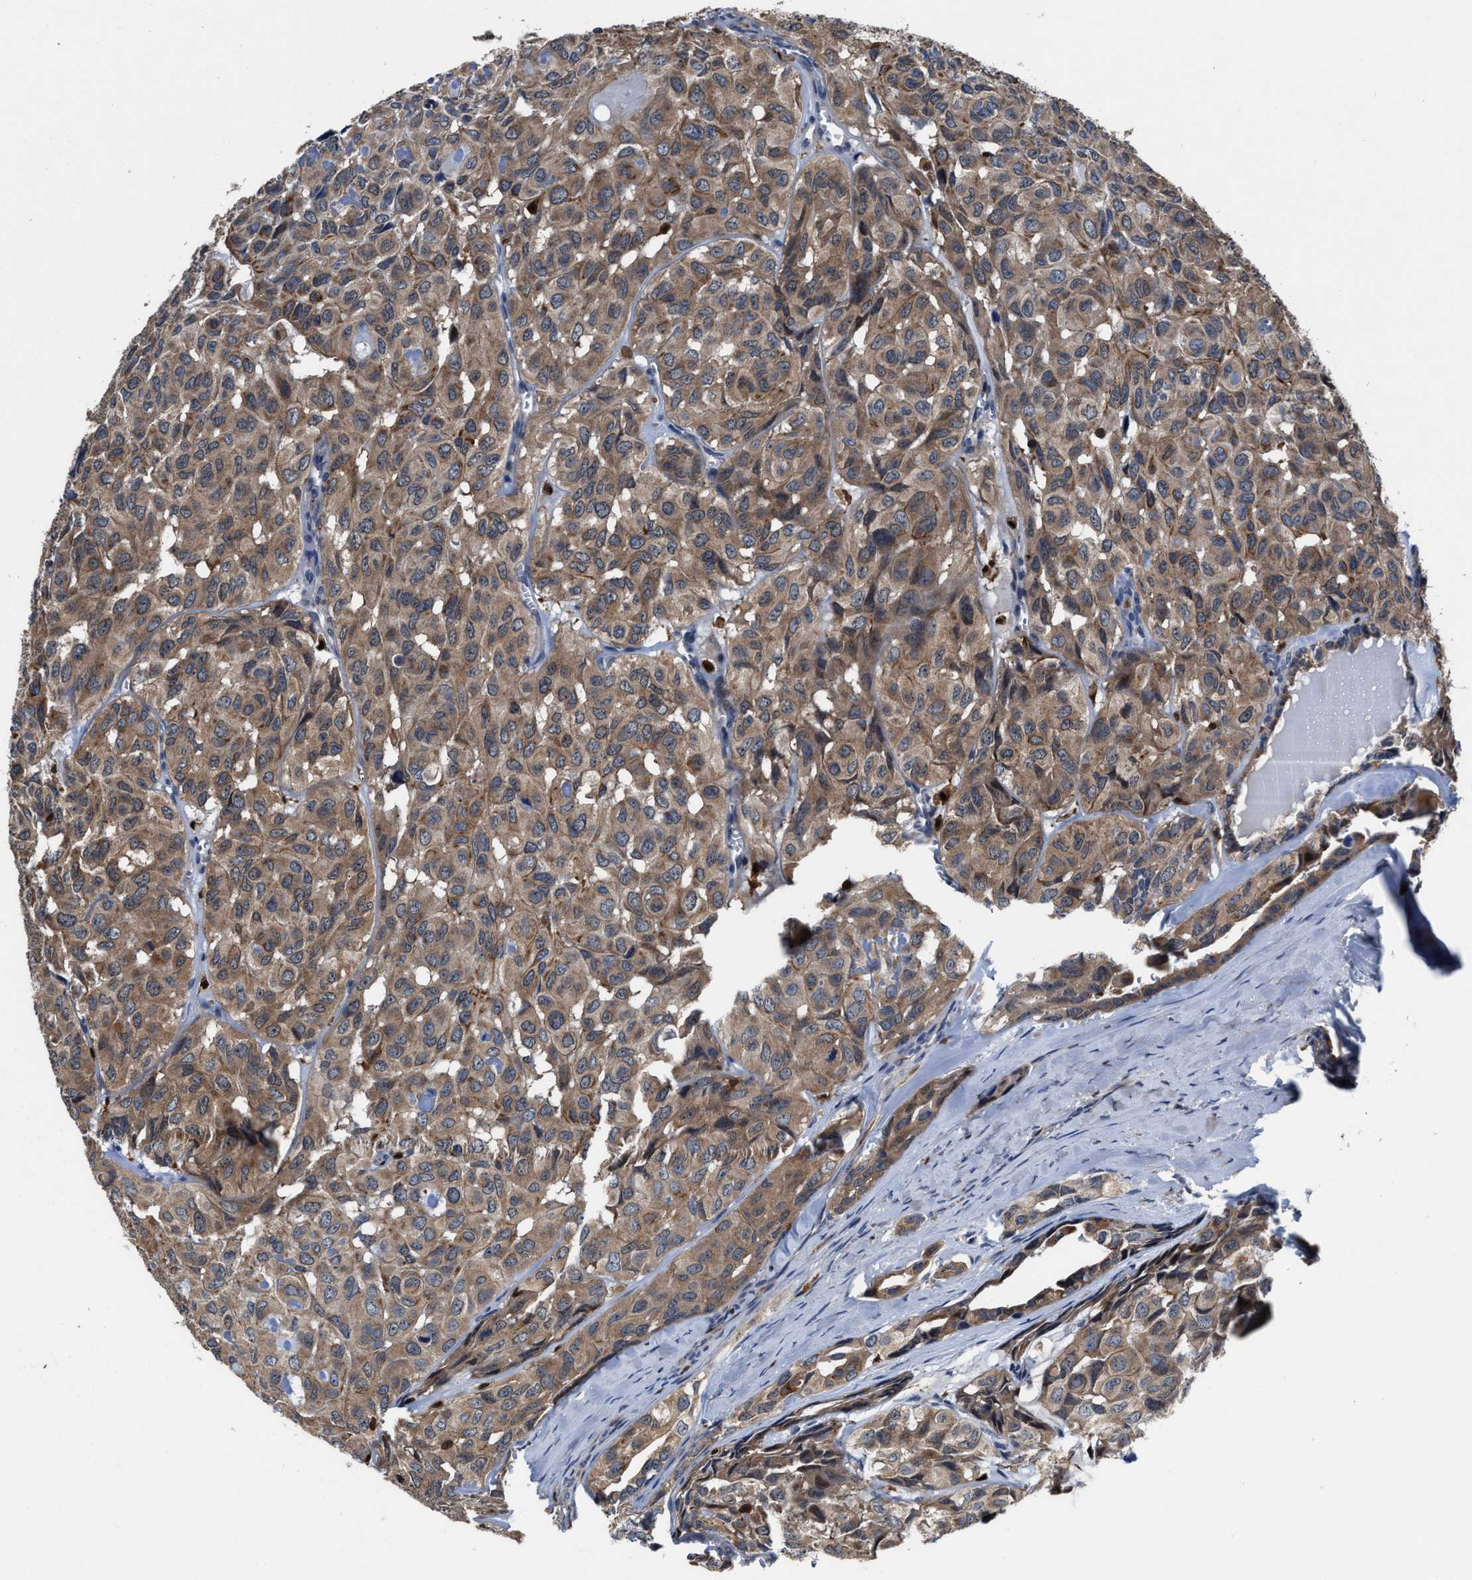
{"staining": {"intensity": "moderate", "quantity": ">75%", "location": "cytoplasmic/membranous"}, "tissue": "head and neck cancer", "cell_type": "Tumor cells", "image_type": "cancer", "snomed": [{"axis": "morphology", "description": "Adenocarcinoma, NOS"}, {"axis": "topography", "description": "Salivary gland, NOS"}, {"axis": "topography", "description": "Head-Neck"}], "caption": "This is an image of immunohistochemistry (IHC) staining of head and neck cancer (adenocarcinoma), which shows moderate expression in the cytoplasmic/membranous of tumor cells.", "gene": "RGS10", "patient": {"sex": "female", "age": 76}}